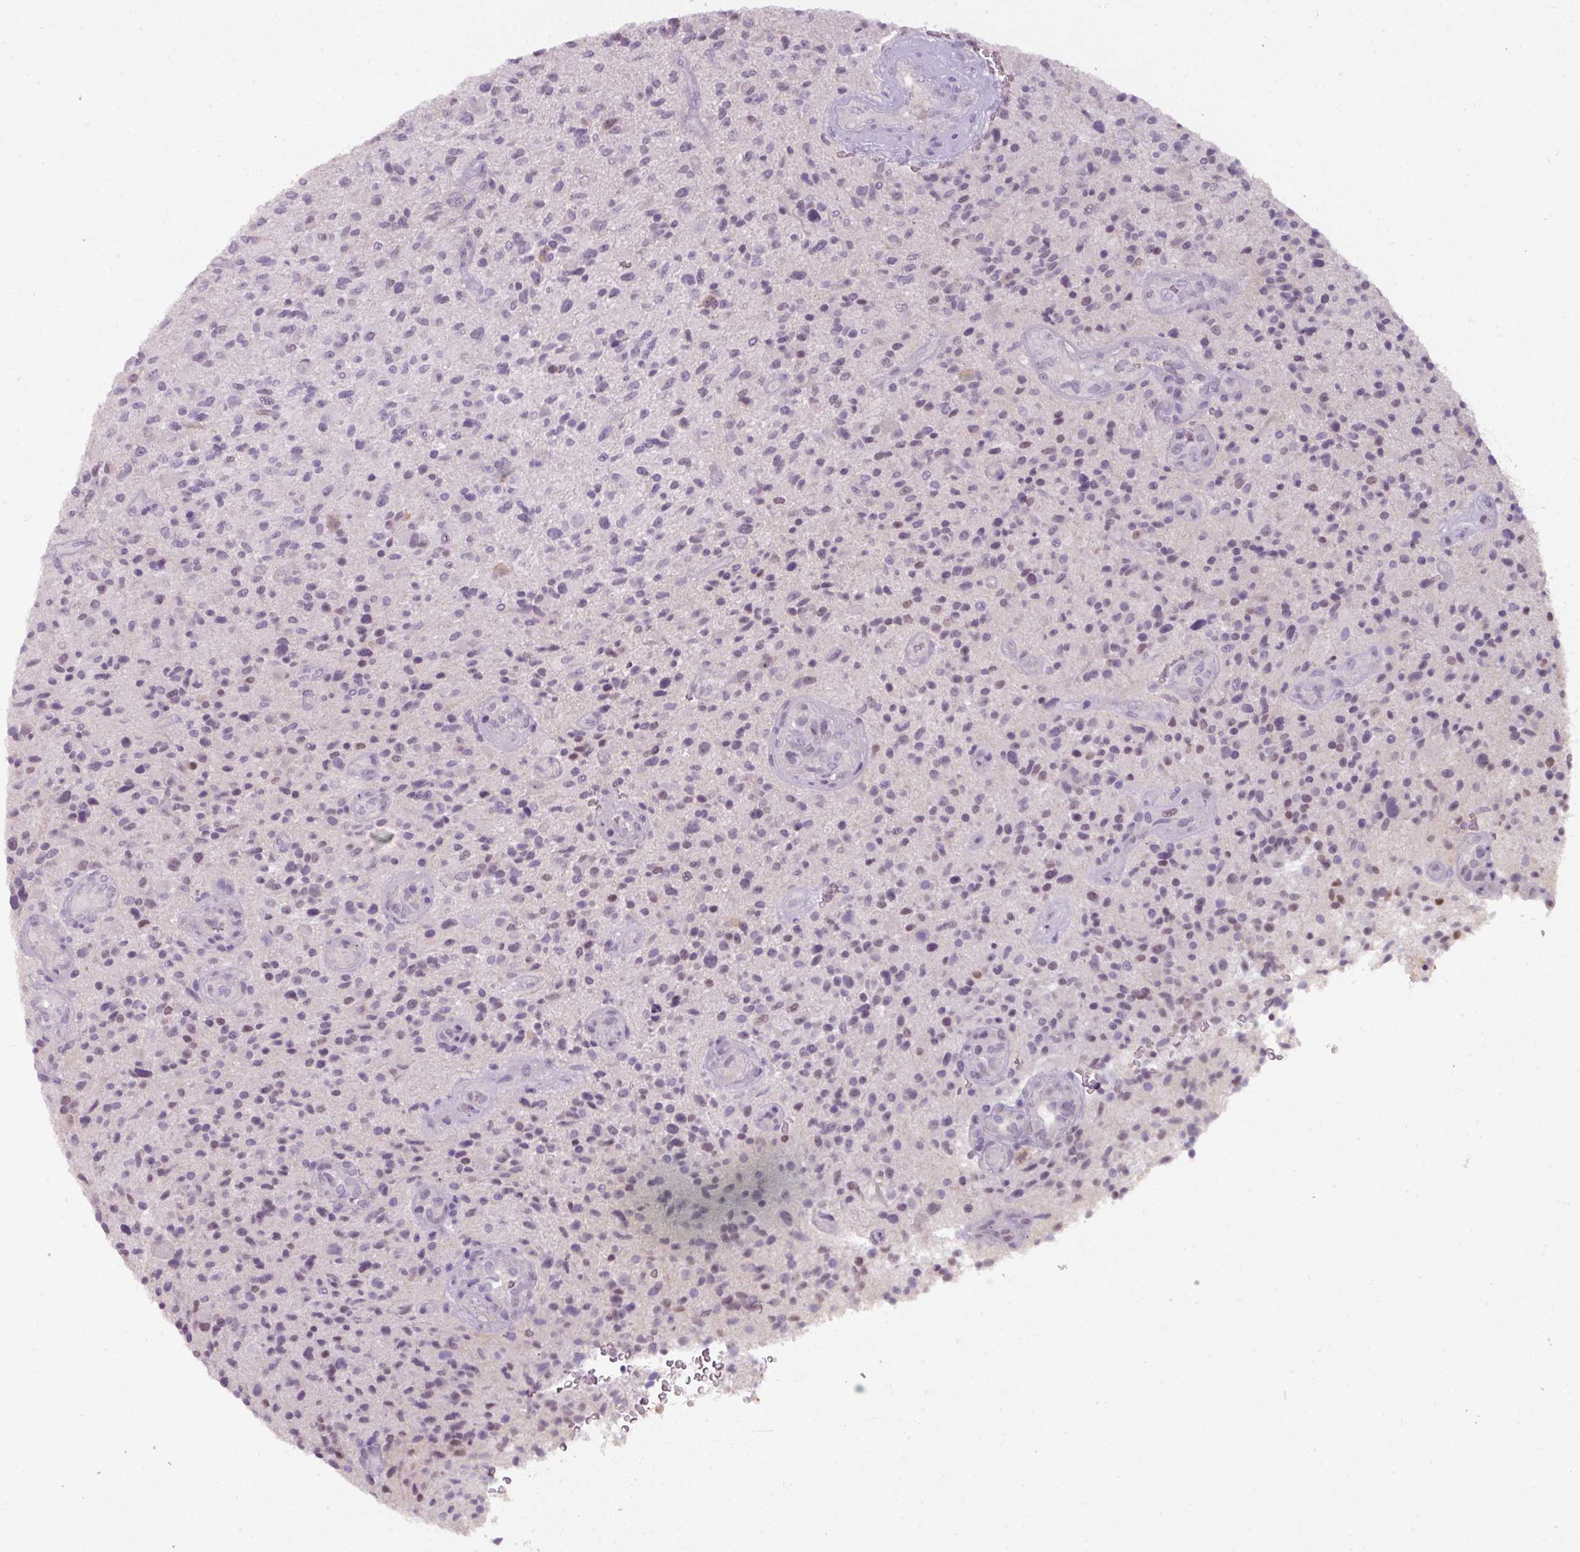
{"staining": {"intensity": "negative", "quantity": "none", "location": "none"}, "tissue": "glioma", "cell_type": "Tumor cells", "image_type": "cancer", "snomed": [{"axis": "morphology", "description": "Glioma, malignant, High grade"}, {"axis": "topography", "description": "Brain"}], "caption": "Immunohistochemistry (IHC) micrograph of neoplastic tissue: high-grade glioma (malignant) stained with DAB (3,3'-diaminobenzidine) exhibits no significant protein positivity in tumor cells.", "gene": "PNMA6A", "patient": {"sex": "male", "age": 47}}